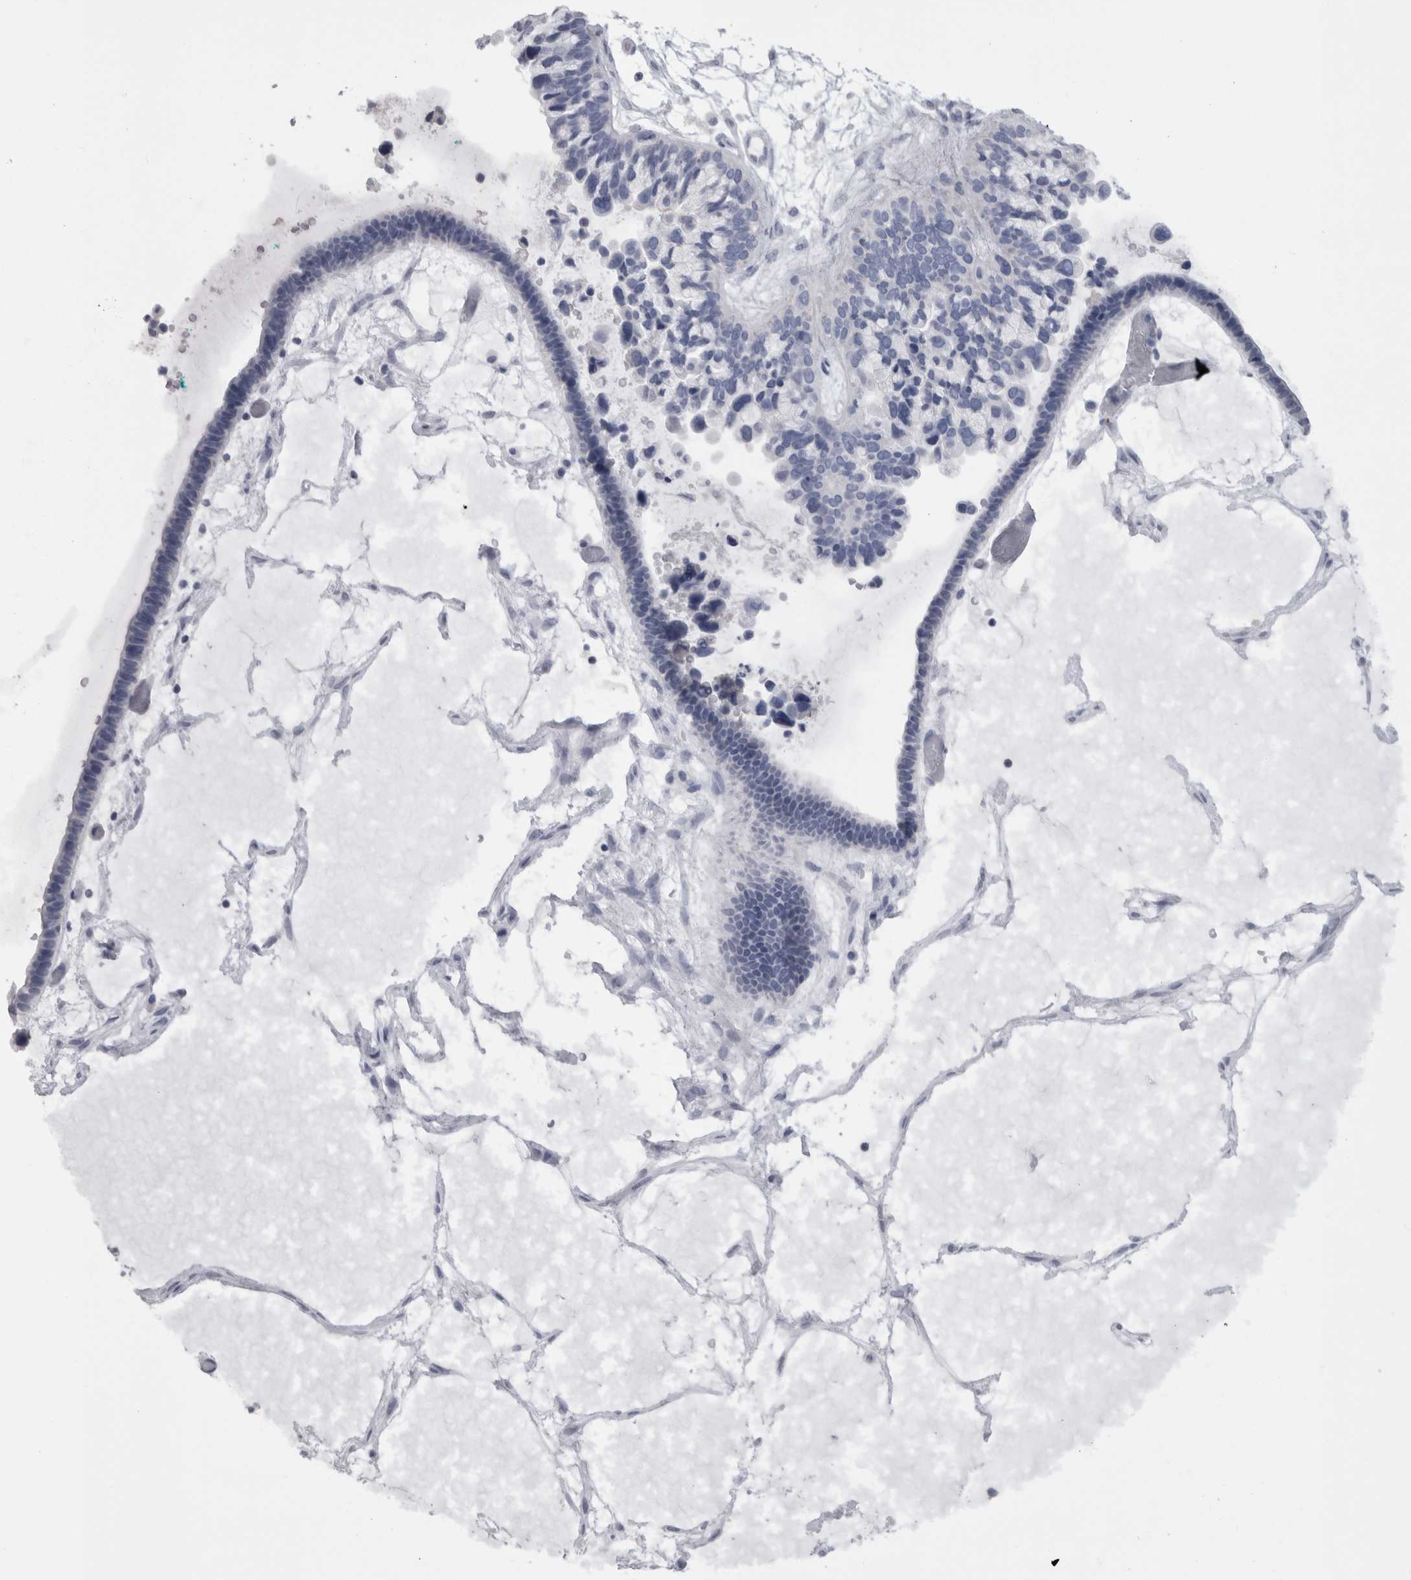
{"staining": {"intensity": "weak", "quantity": "<25%", "location": "cytoplasmic/membranous"}, "tissue": "ovarian cancer", "cell_type": "Tumor cells", "image_type": "cancer", "snomed": [{"axis": "morphology", "description": "Cystadenocarcinoma, serous, NOS"}, {"axis": "topography", "description": "Ovary"}], "caption": "DAB (3,3'-diaminobenzidine) immunohistochemical staining of human ovarian cancer displays no significant staining in tumor cells. The staining was performed using DAB to visualize the protein expression in brown, while the nuclei were stained in blue with hematoxylin (Magnification: 20x).", "gene": "CAMK2D", "patient": {"sex": "female", "age": 56}}